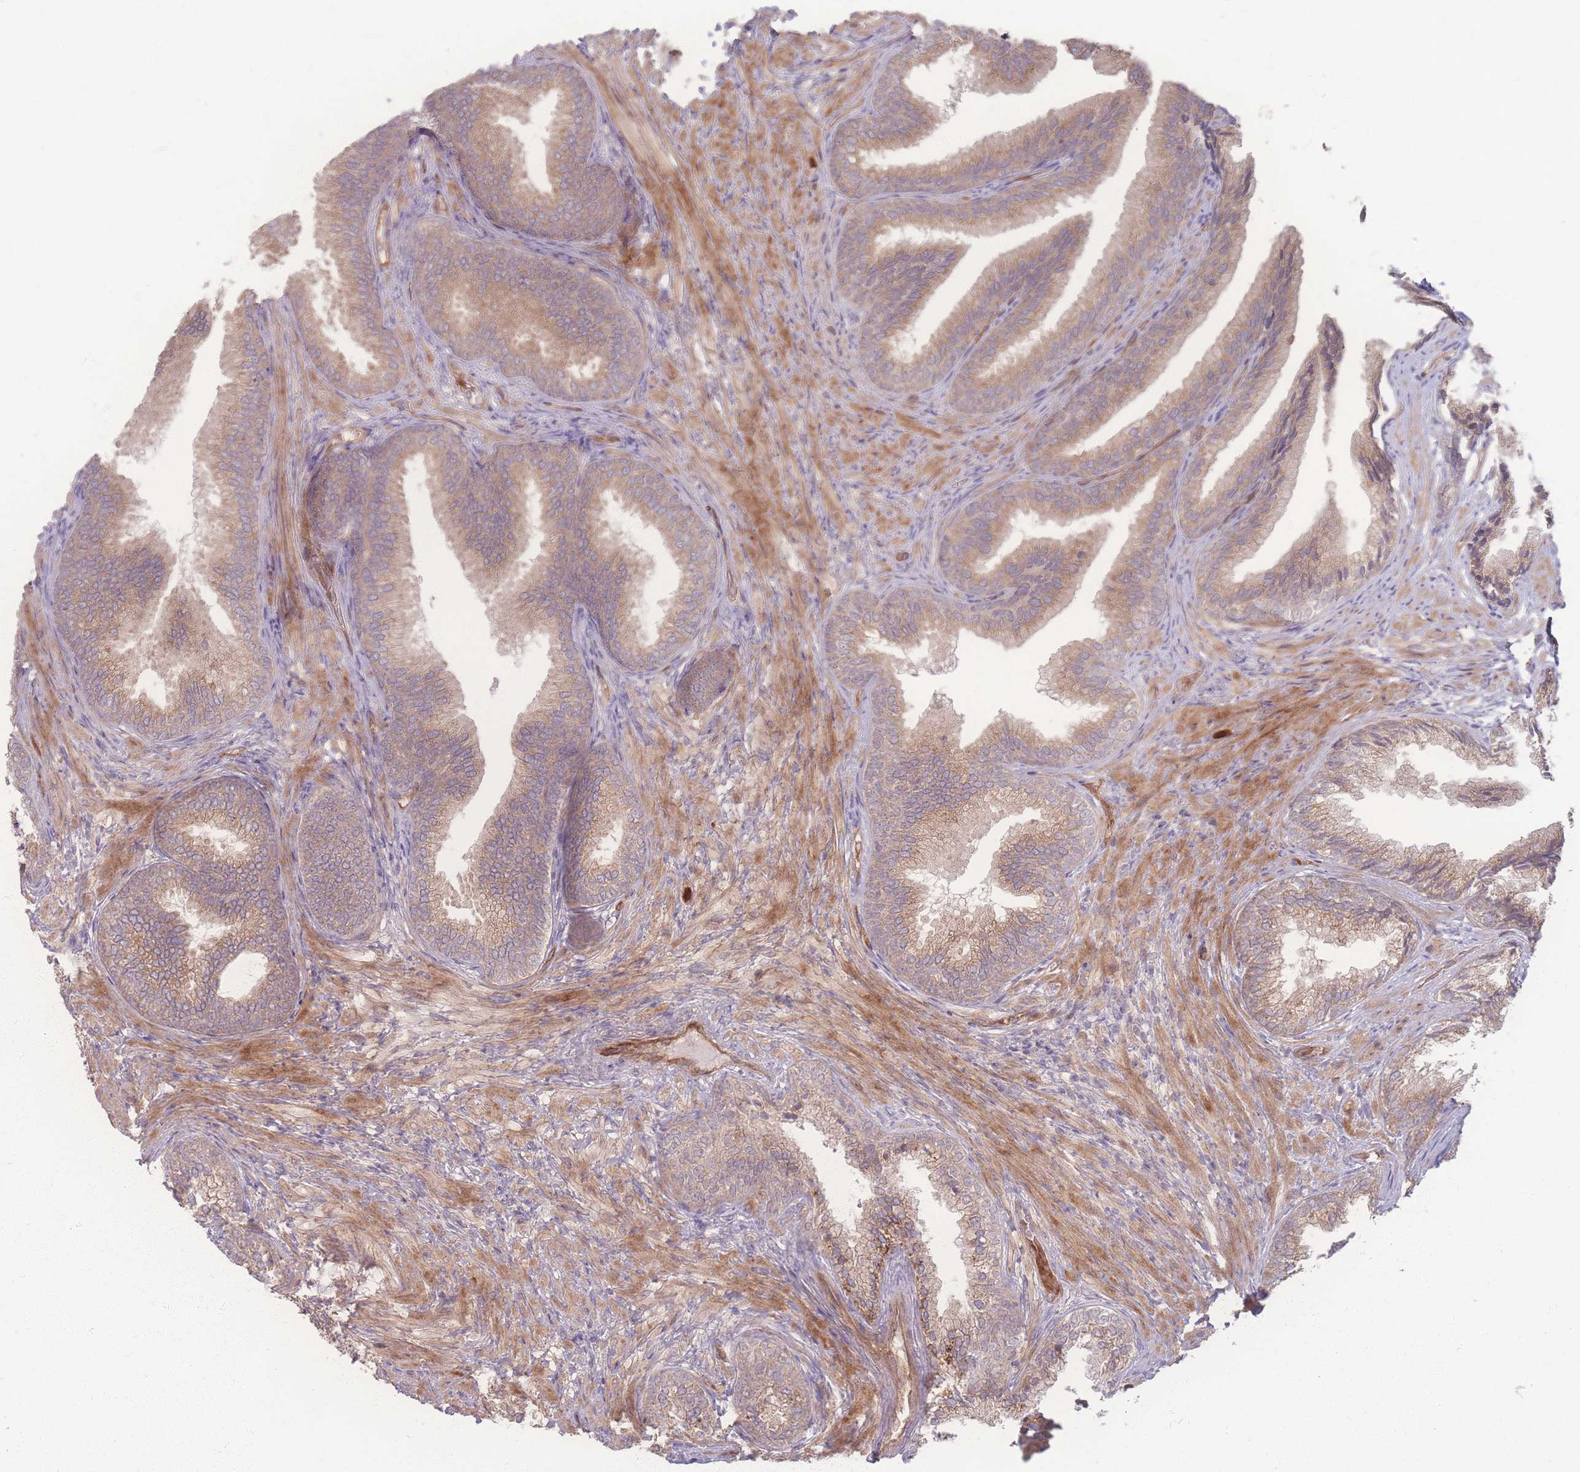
{"staining": {"intensity": "moderate", "quantity": ">75%", "location": "cytoplasmic/membranous"}, "tissue": "prostate", "cell_type": "Glandular cells", "image_type": "normal", "snomed": [{"axis": "morphology", "description": "Normal tissue, NOS"}, {"axis": "topography", "description": "Prostate"}], "caption": "Prostate stained for a protein exhibits moderate cytoplasmic/membranous positivity in glandular cells. The protein is stained brown, and the nuclei are stained in blue (DAB (3,3'-diaminobenzidine) IHC with brightfield microscopy, high magnification).", "gene": "INSR", "patient": {"sex": "male", "age": 76}}